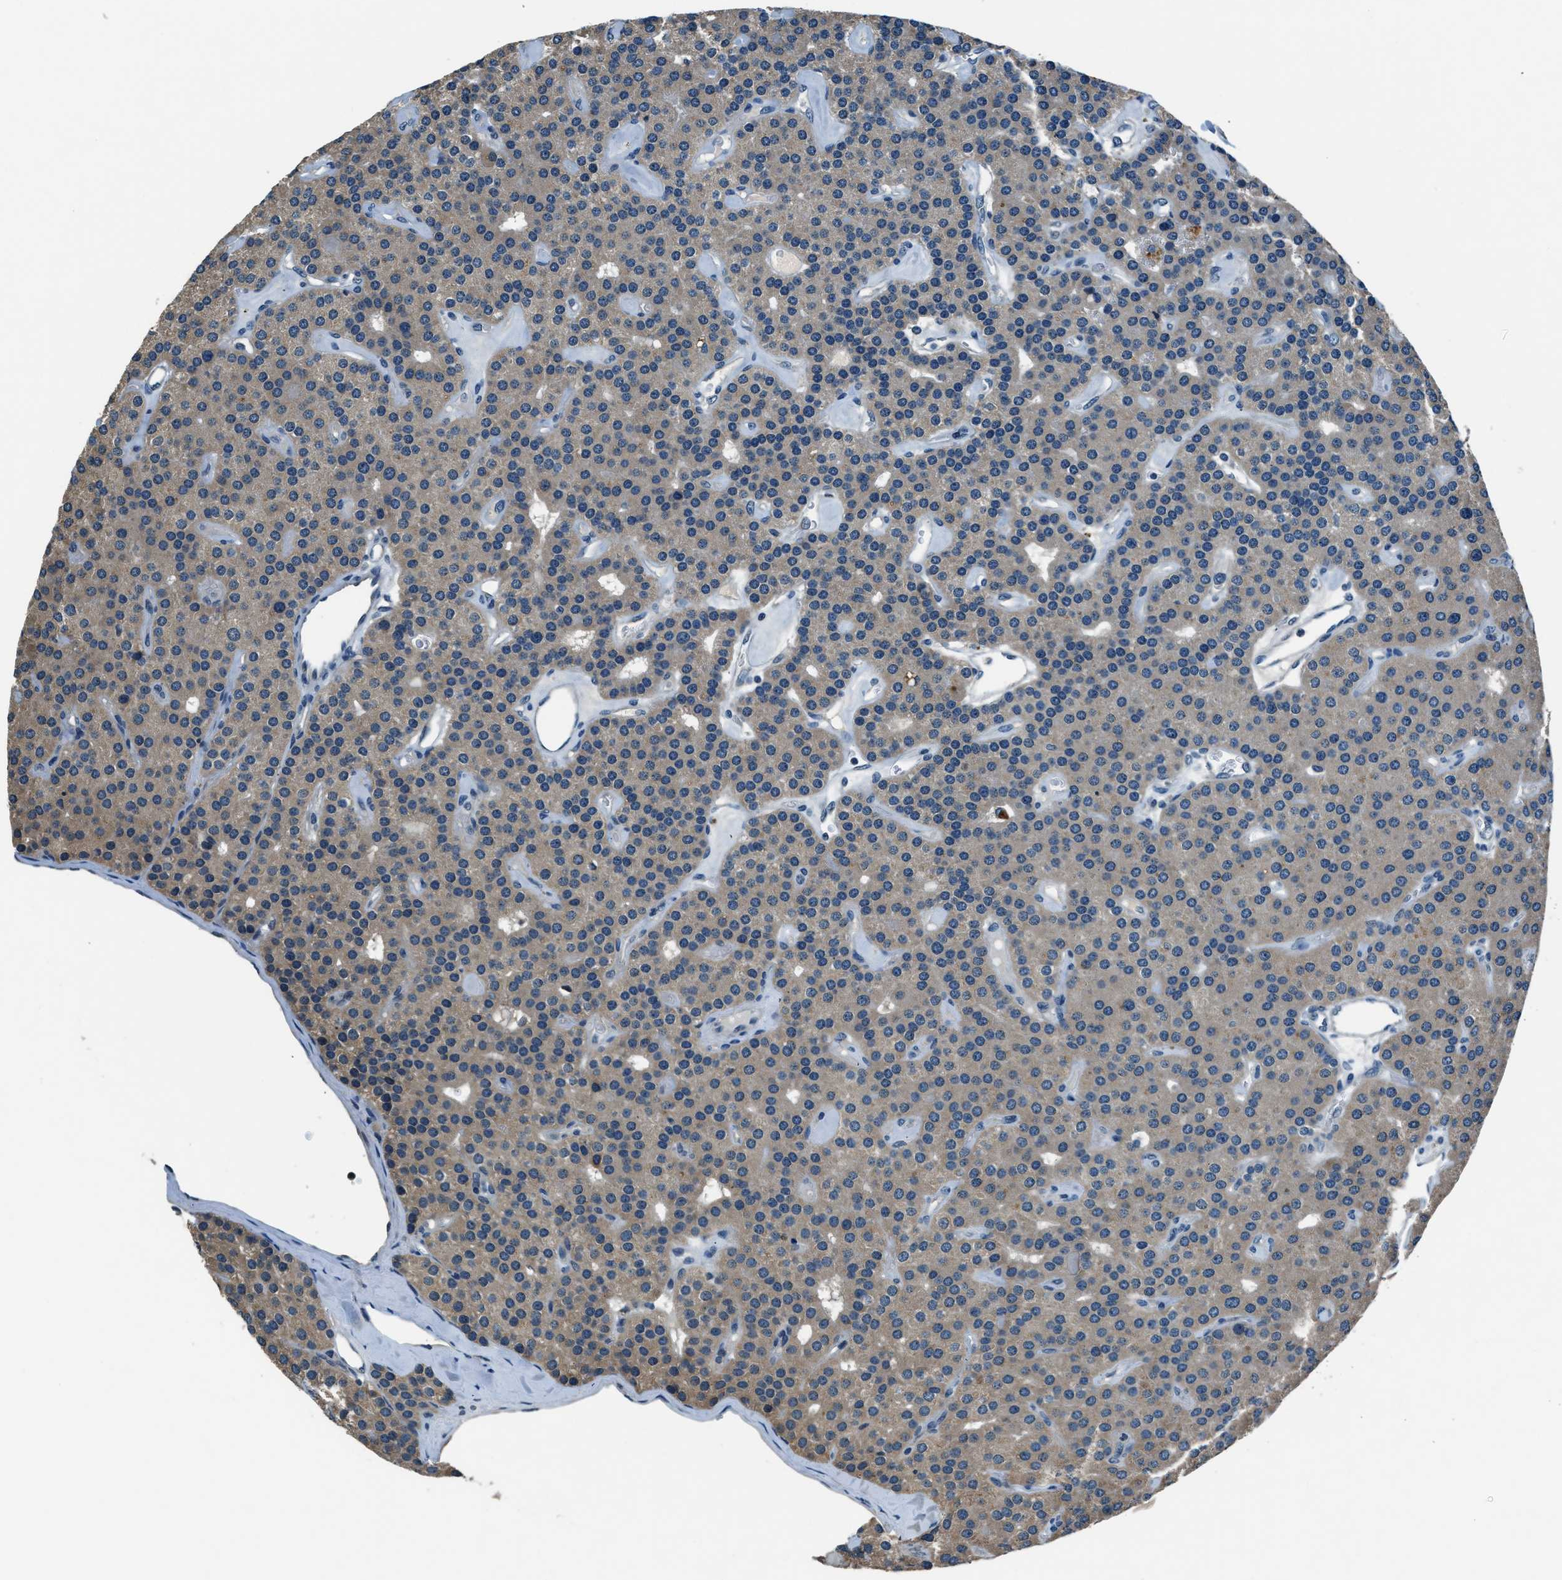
{"staining": {"intensity": "weak", "quantity": ">75%", "location": "cytoplasmic/membranous"}, "tissue": "parathyroid gland", "cell_type": "Glandular cells", "image_type": "normal", "snomed": [{"axis": "morphology", "description": "Normal tissue, NOS"}, {"axis": "morphology", "description": "Adenoma, NOS"}, {"axis": "topography", "description": "Parathyroid gland"}], "caption": "Protein expression analysis of normal human parathyroid gland reveals weak cytoplasmic/membranous staining in approximately >75% of glandular cells. (Brightfield microscopy of DAB IHC at high magnification).", "gene": "NME8", "patient": {"sex": "female", "age": 86}}